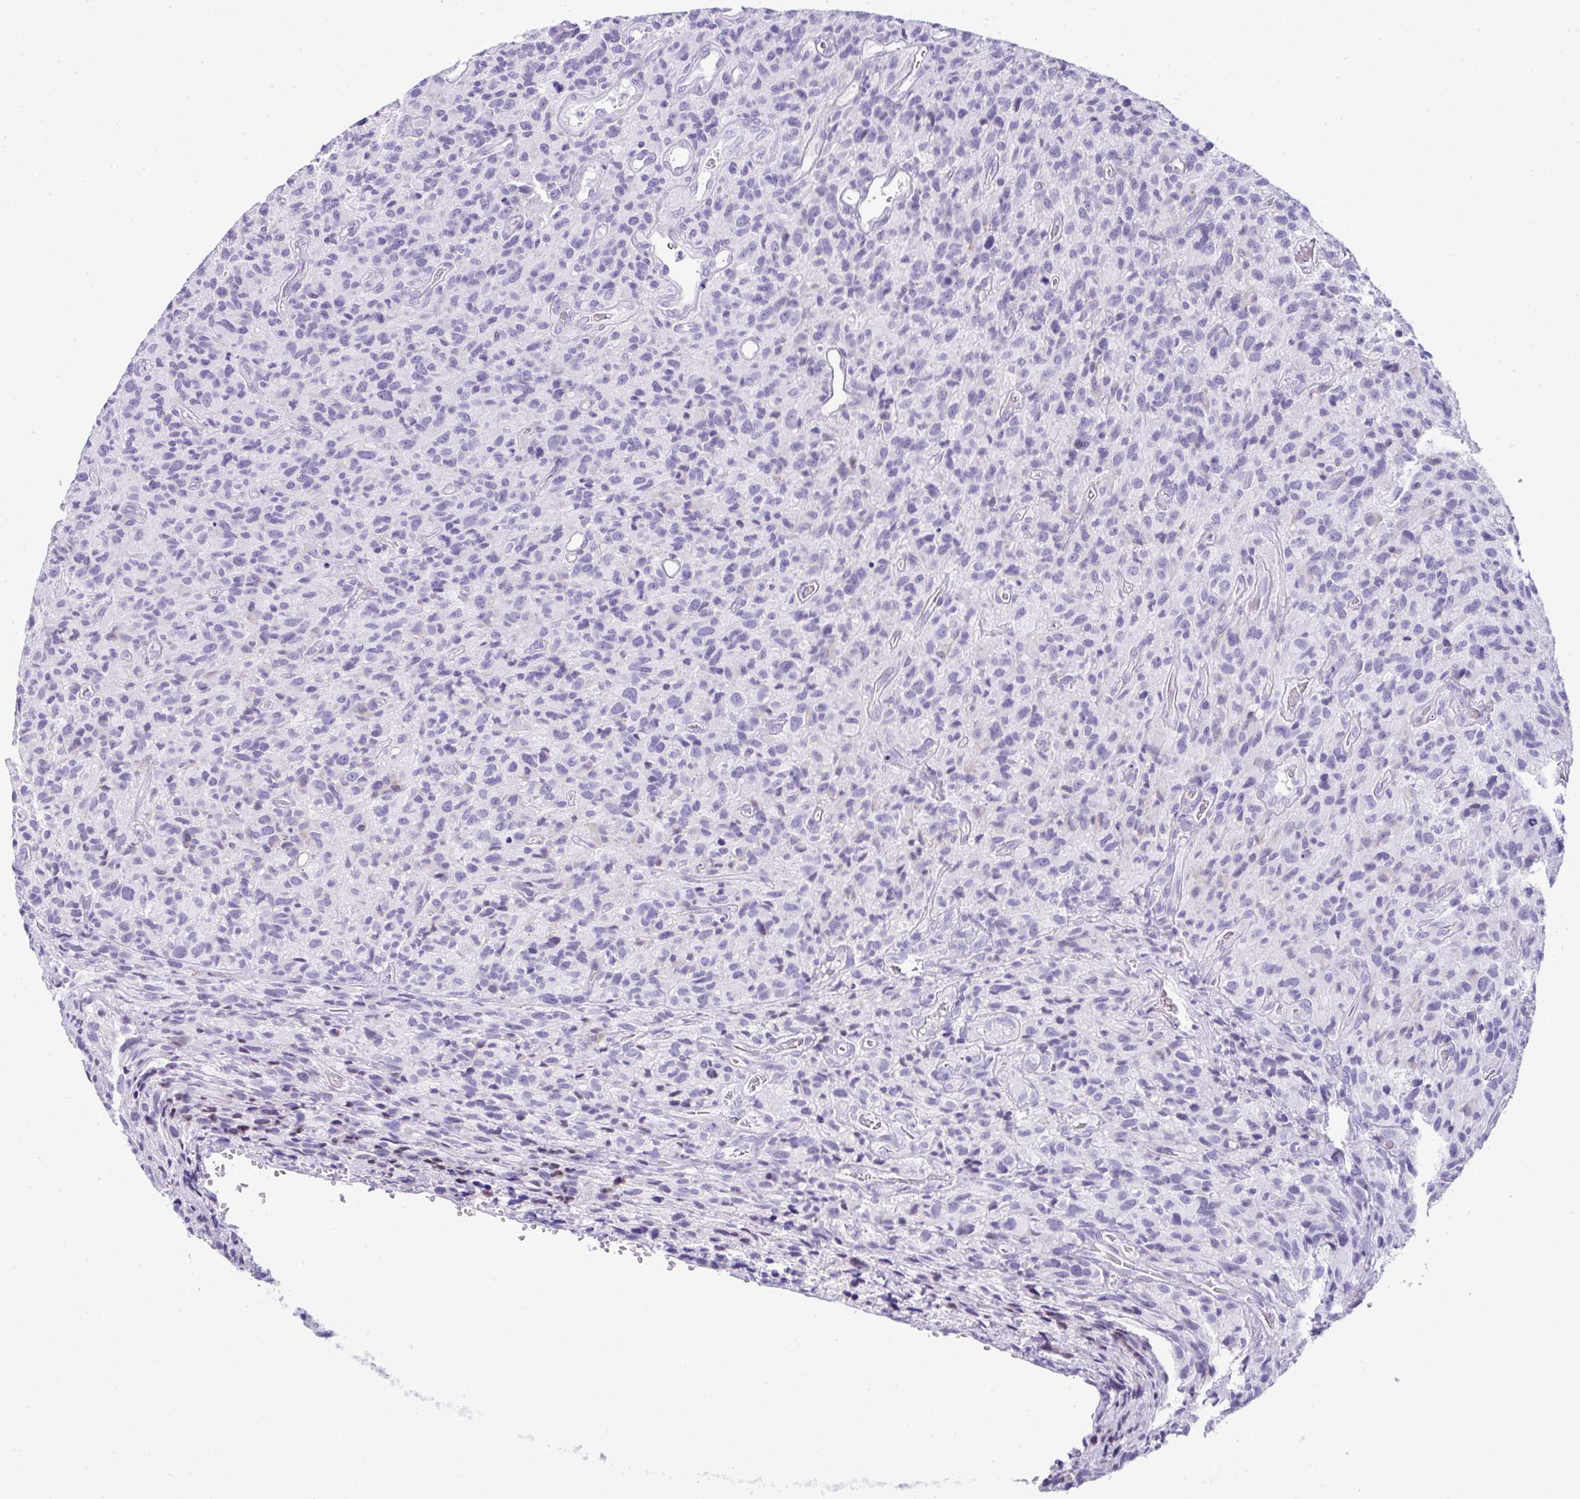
{"staining": {"intensity": "negative", "quantity": "none", "location": "none"}, "tissue": "glioma", "cell_type": "Tumor cells", "image_type": "cancer", "snomed": [{"axis": "morphology", "description": "Glioma, malignant, High grade"}, {"axis": "topography", "description": "Brain"}], "caption": "Micrograph shows no significant protein expression in tumor cells of malignant glioma (high-grade).", "gene": "RNF183", "patient": {"sex": "male", "age": 76}}